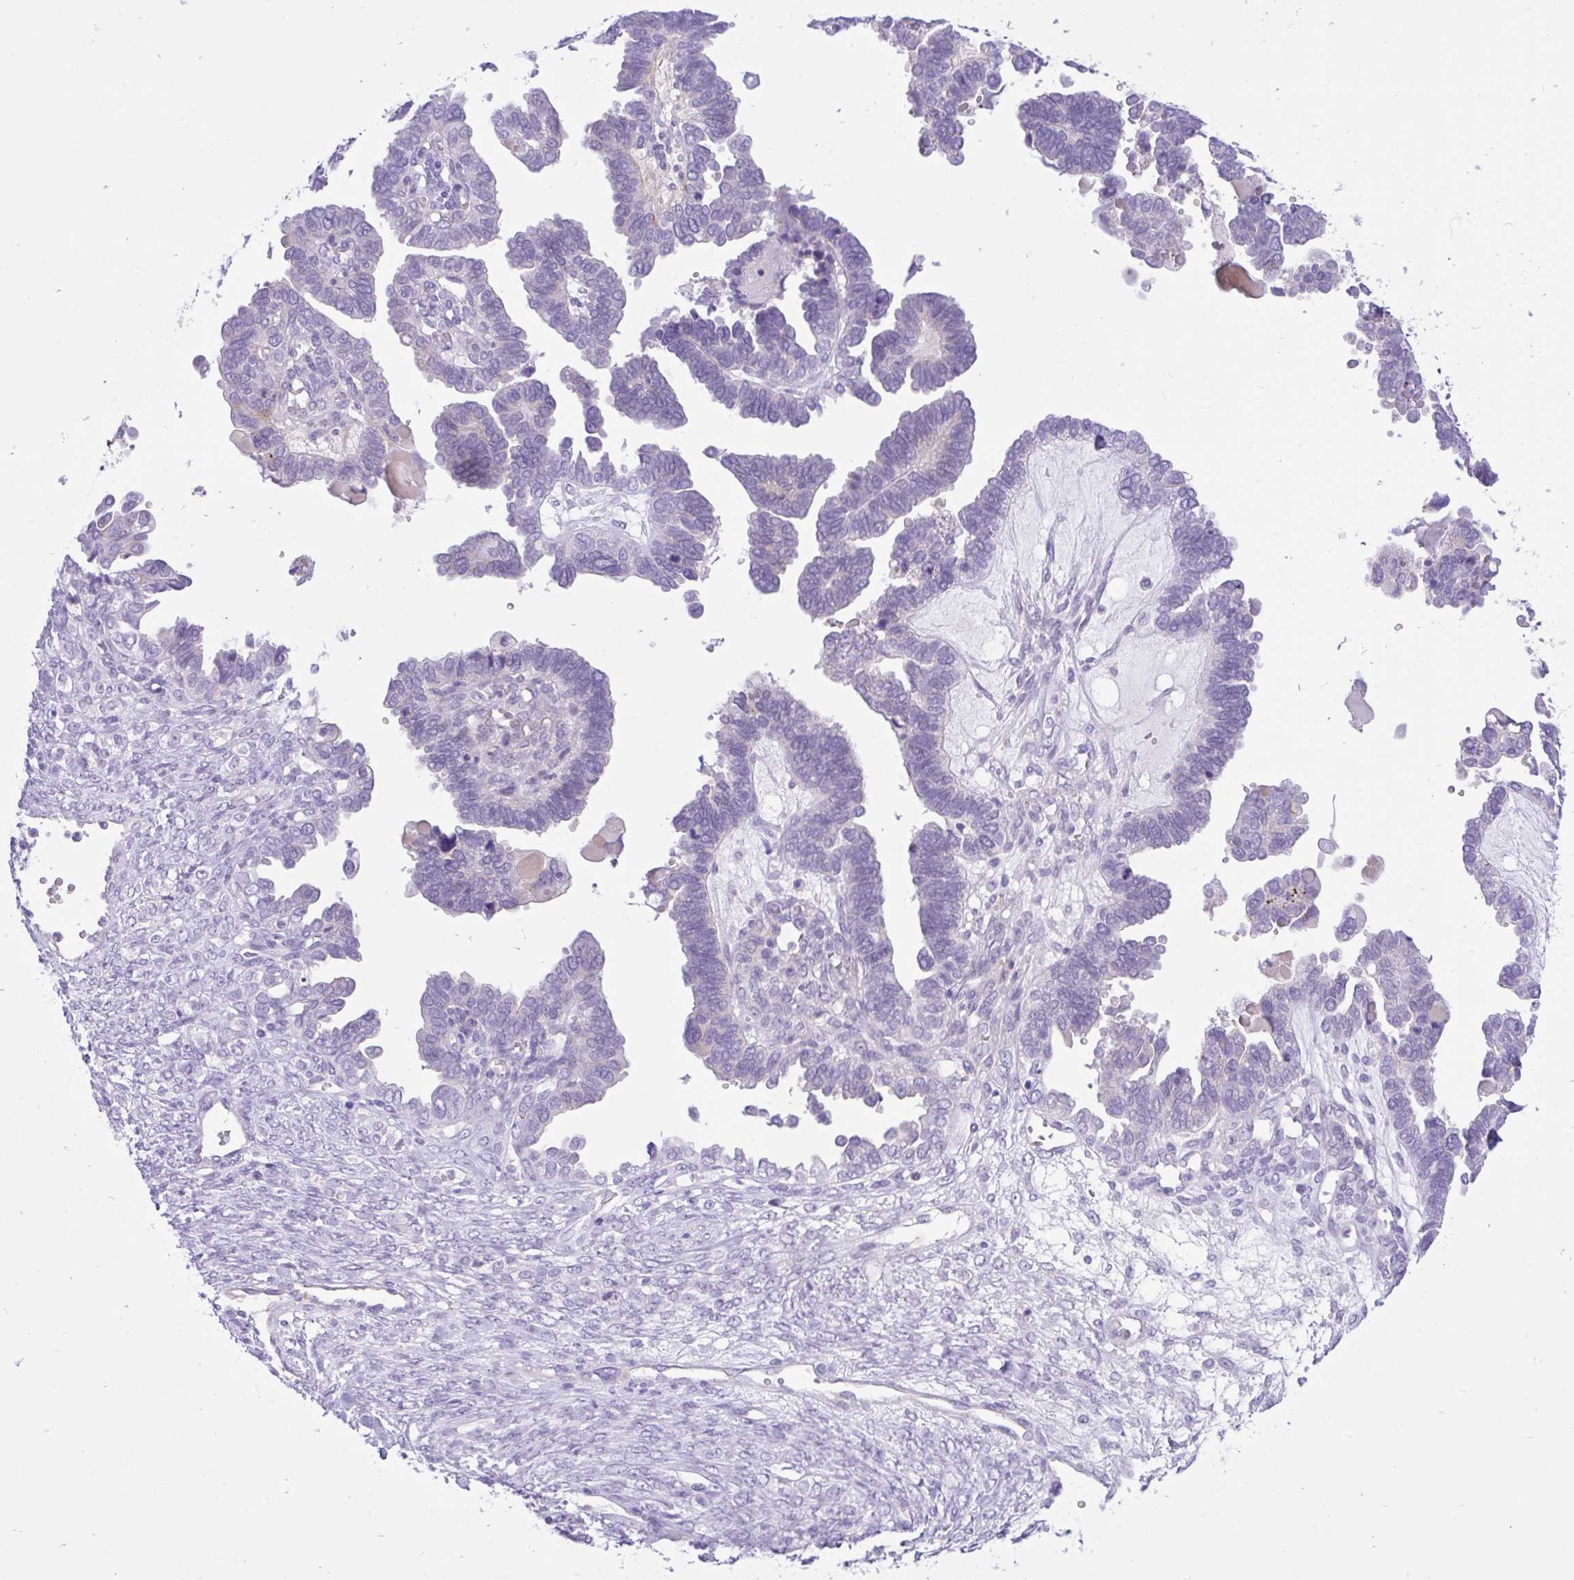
{"staining": {"intensity": "negative", "quantity": "none", "location": "none"}, "tissue": "ovarian cancer", "cell_type": "Tumor cells", "image_type": "cancer", "snomed": [{"axis": "morphology", "description": "Cystadenocarcinoma, serous, NOS"}, {"axis": "topography", "description": "Ovary"}], "caption": "Immunohistochemical staining of human ovarian cancer (serous cystadenocarcinoma) shows no significant expression in tumor cells.", "gene": "ZNF101", "patient": {"sex": "female", "age": 51}}